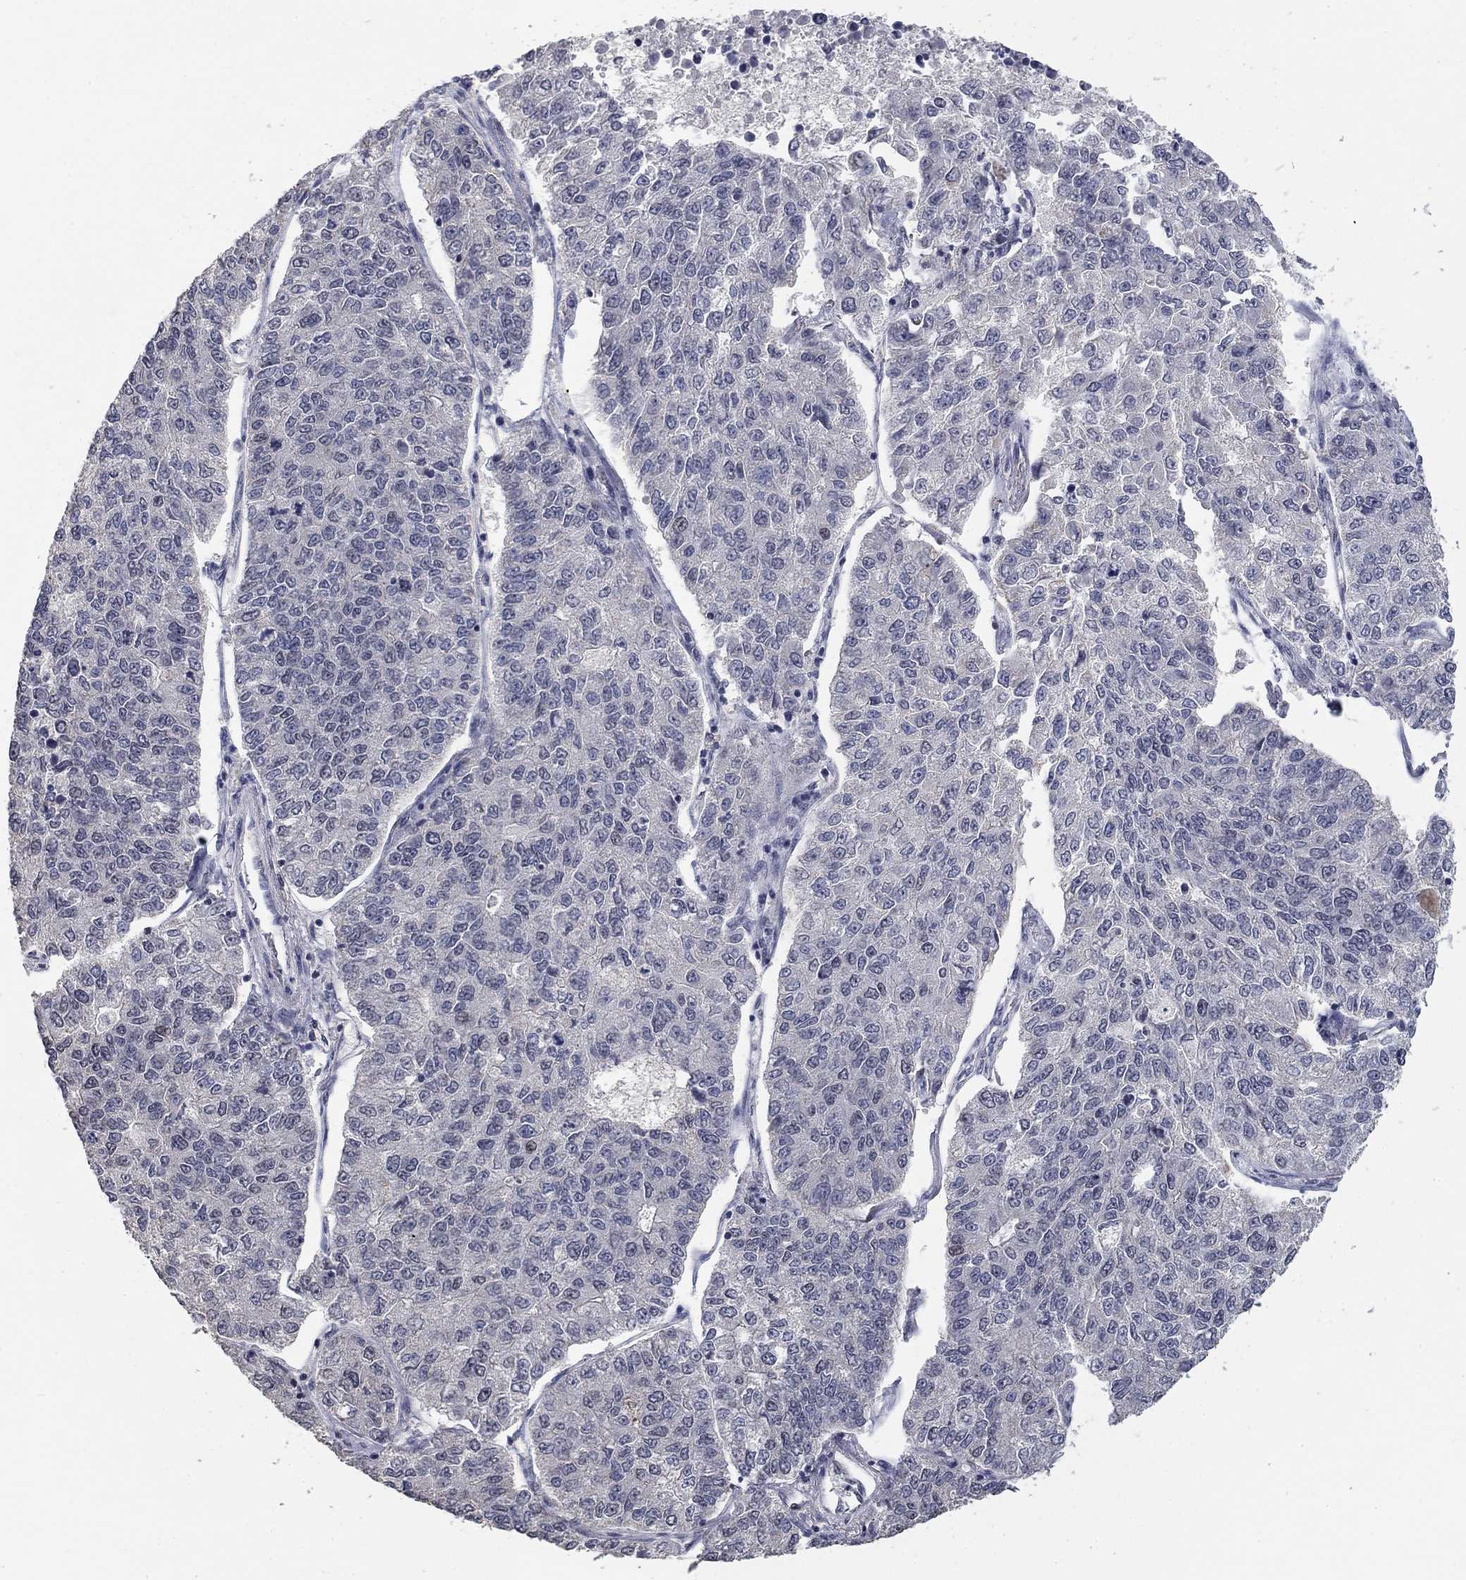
{"staining": {"intensity": "negative", "quantity": "none", "location": "none"}, "tissue": "lung cancer", "cell_type": "Tumor cells", "image_type": "cancer", "snomed": [{"axis": "morphology", "description": "Adenocarcinoma, NOS"}, {"axis": "topography", "description": "Lung"}], "caption": "Tumor cells are negative for protein expression in human adenocarcinoma (lung).", "gene": "SPATA33", "patient": {"sex": "male", "age": 49}}